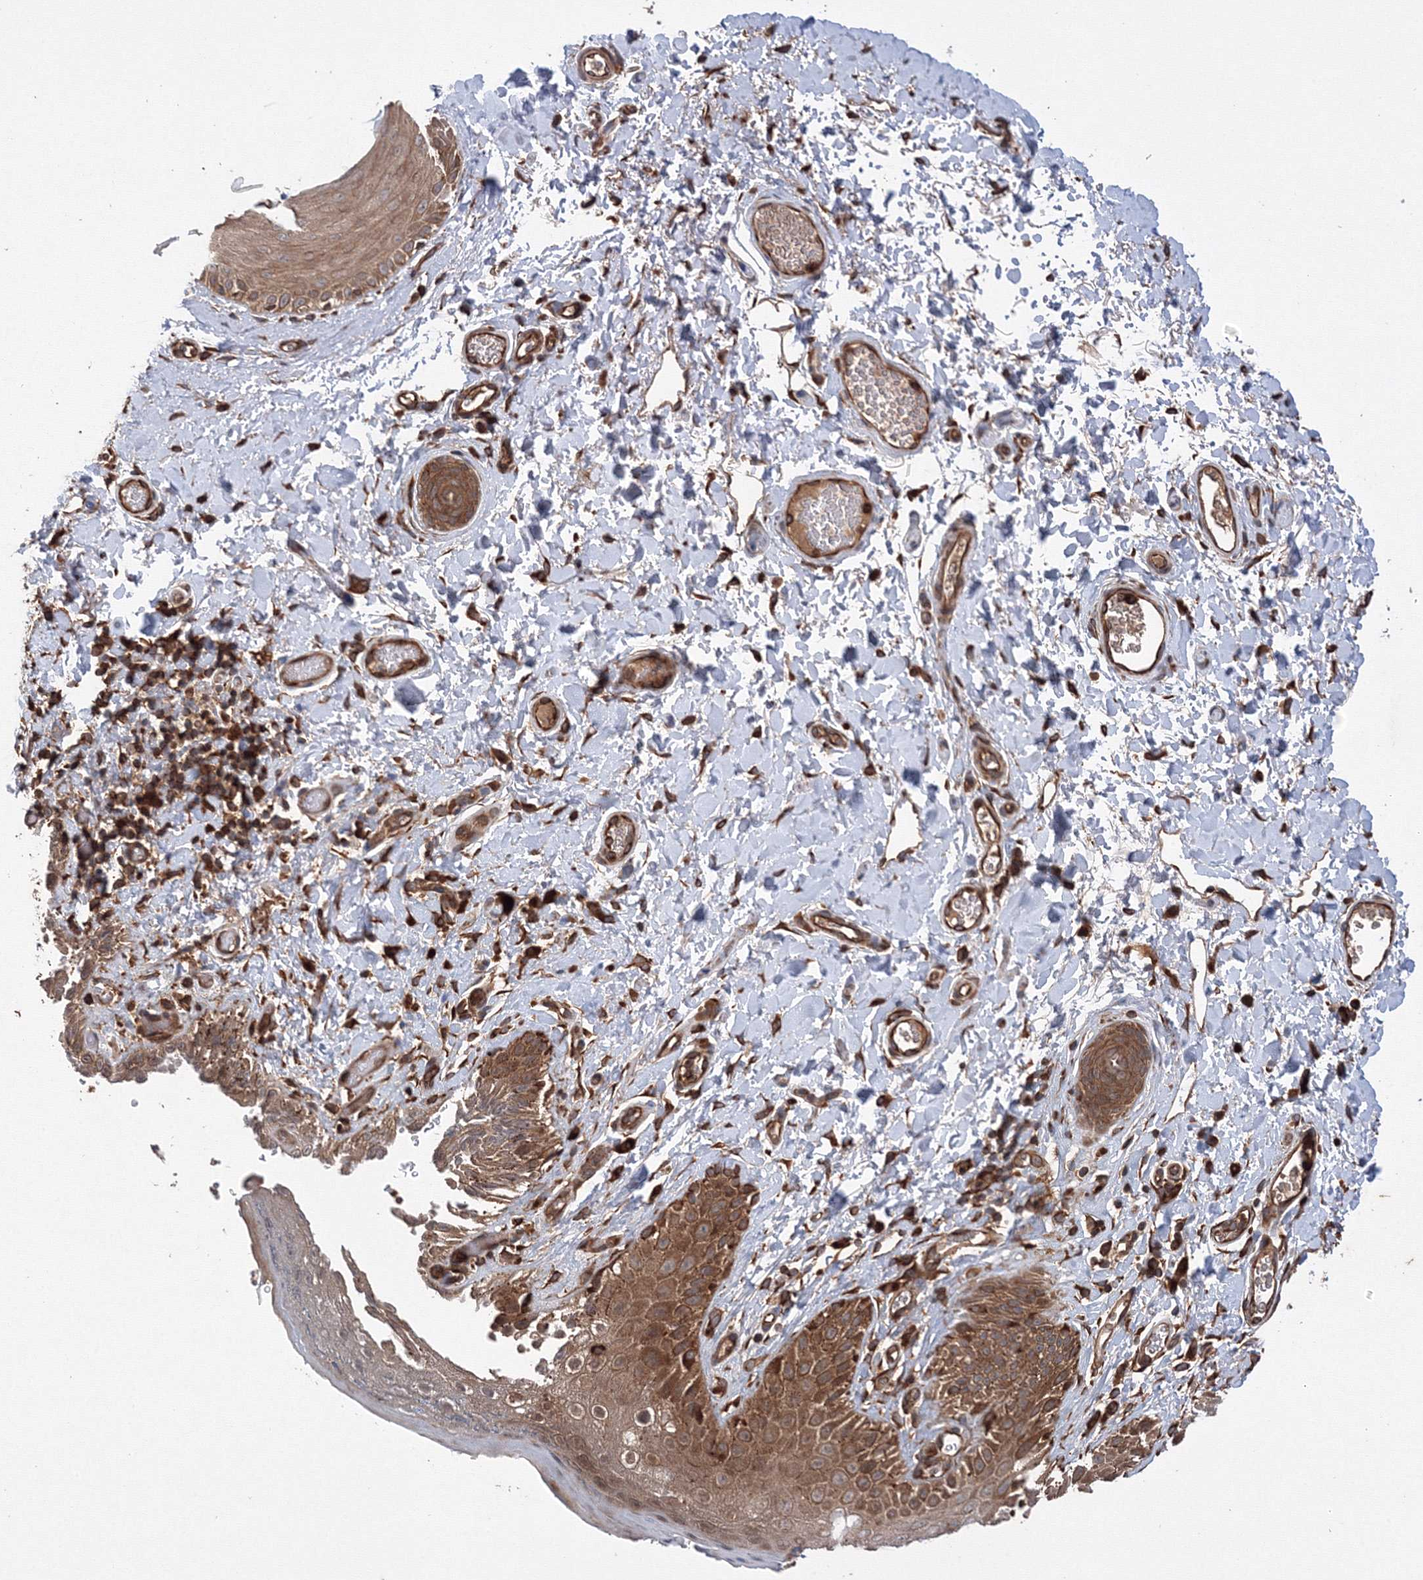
{"staining": {"intensity": "moderate", "quantity": ">75%", "location": "cytoplasmic/membranous"}, "tissue": "skin", "cell_type": "Epidermal cells", "image_type": "normal", "snomed": [{"axis": "morphology", "description": "Normal tissue, NOS"}, {"axis": "topography", "description": "Anal"}], "caption": "Immunohistochemistry image of normal skin stained for a protein (brown), which shows medium levels of moderate cytoplasmic/membranous positivity in approximately >75% of epidermal cells.", "gene": "ATG3", "patient": {"sex": "male", "age": 44}}